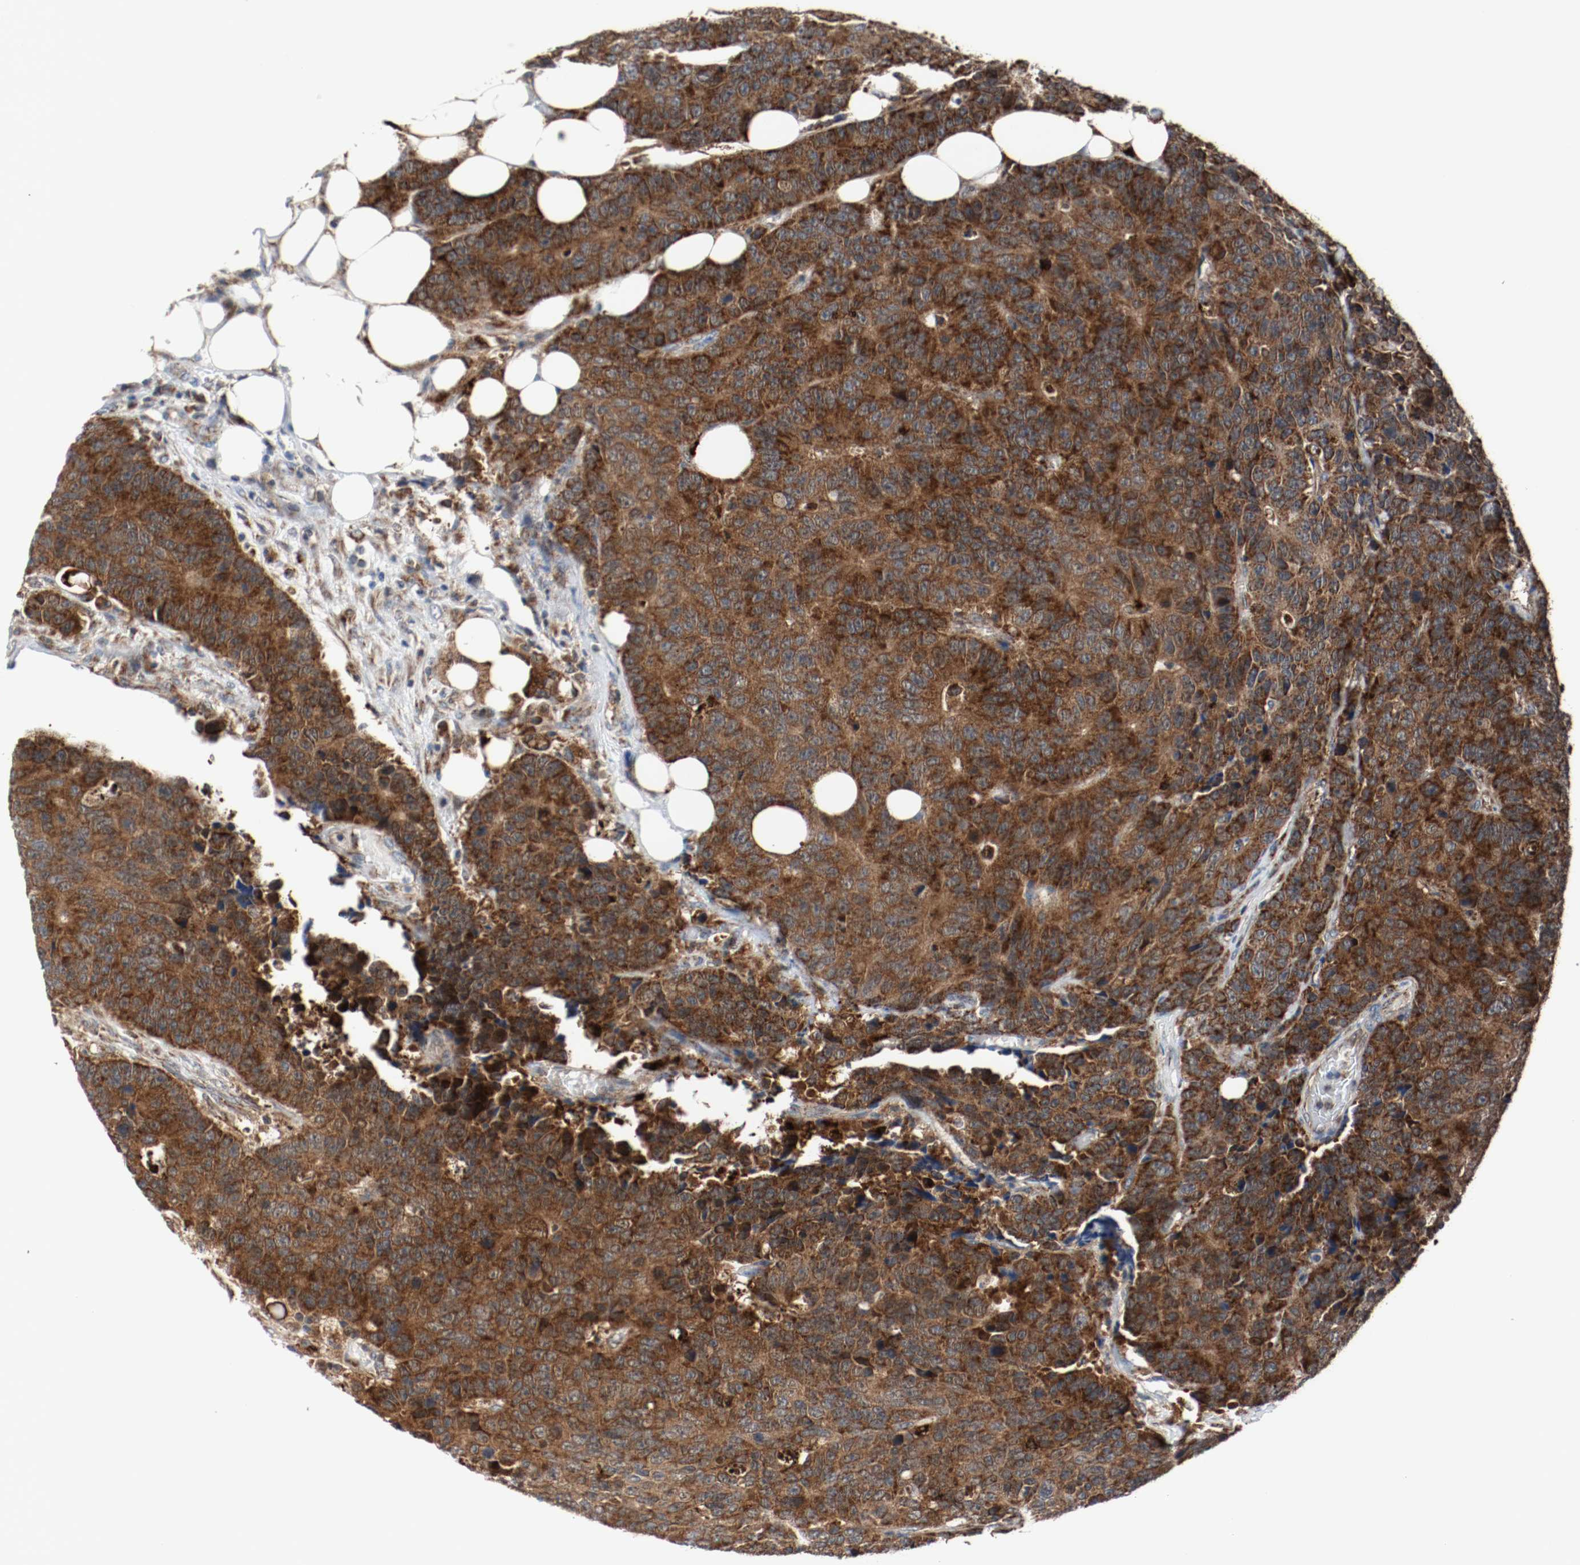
{"staining": {"intensity": "strong", "quantity": ">75%", "location": "cytoplasmic/membranous"}, "tissue": "colorectal cancer", "cell_type": "Tumor cells", "image_type": "cancer", "snomed": [{"axis": "morphology", "description": "Adenocarcinoma, NOS"}, {"axis": "topography", "description": "Colon"}], "caption": "There is high levels of strong cytoplasmic/membranous staining in tumor cells of colorectal cancer (adenocarcinoma), as demonstrated by immunohistochemical staining (brown color).", "gene": "TXNRD1", "patient": {"sex": "female", "age": 86}}